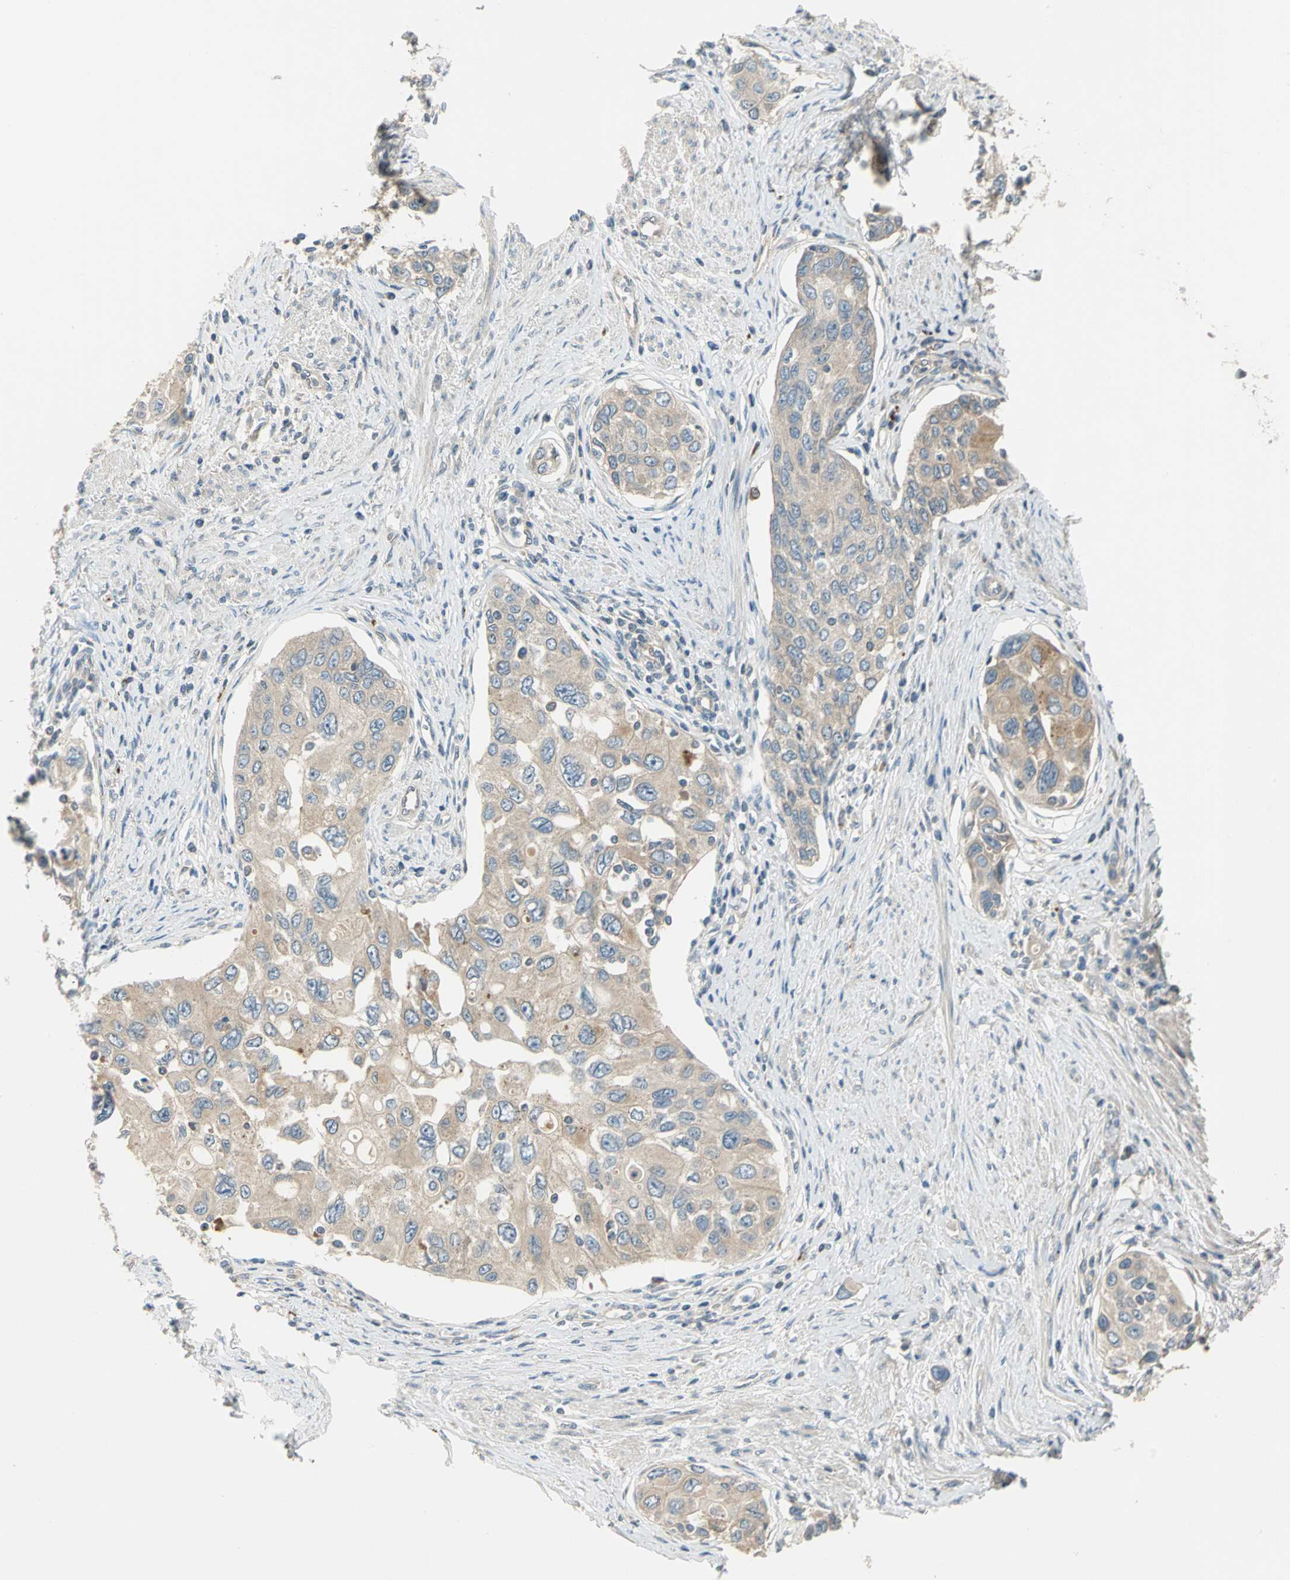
{"staining": {"intensity": "weak", "quantity": ">75%", "location": "cytoplasmic/membranous"}, "tissue": "urothelial cancer", "cell_type": "Tumor cells", "image_type": "cancer", "snomed": [{"axis": "morphology", "description": "Urothelial carcinoma, High grade"}, {"axis": "topography", "description": "Urinary bladder"}], "caption": "Protein staining shows weak cytoplasmic/membranous expression in approximately >75% of tumor cells in urothelial carcinoma (high-grade). The staining was performed using DAB to visualize the protein expression in brown, while the nuclei were stained in blue with hematoxylin (Magnification: 20x).", "gene": "PRKAA1", "patient": {"sex": "female", "age": 56}}